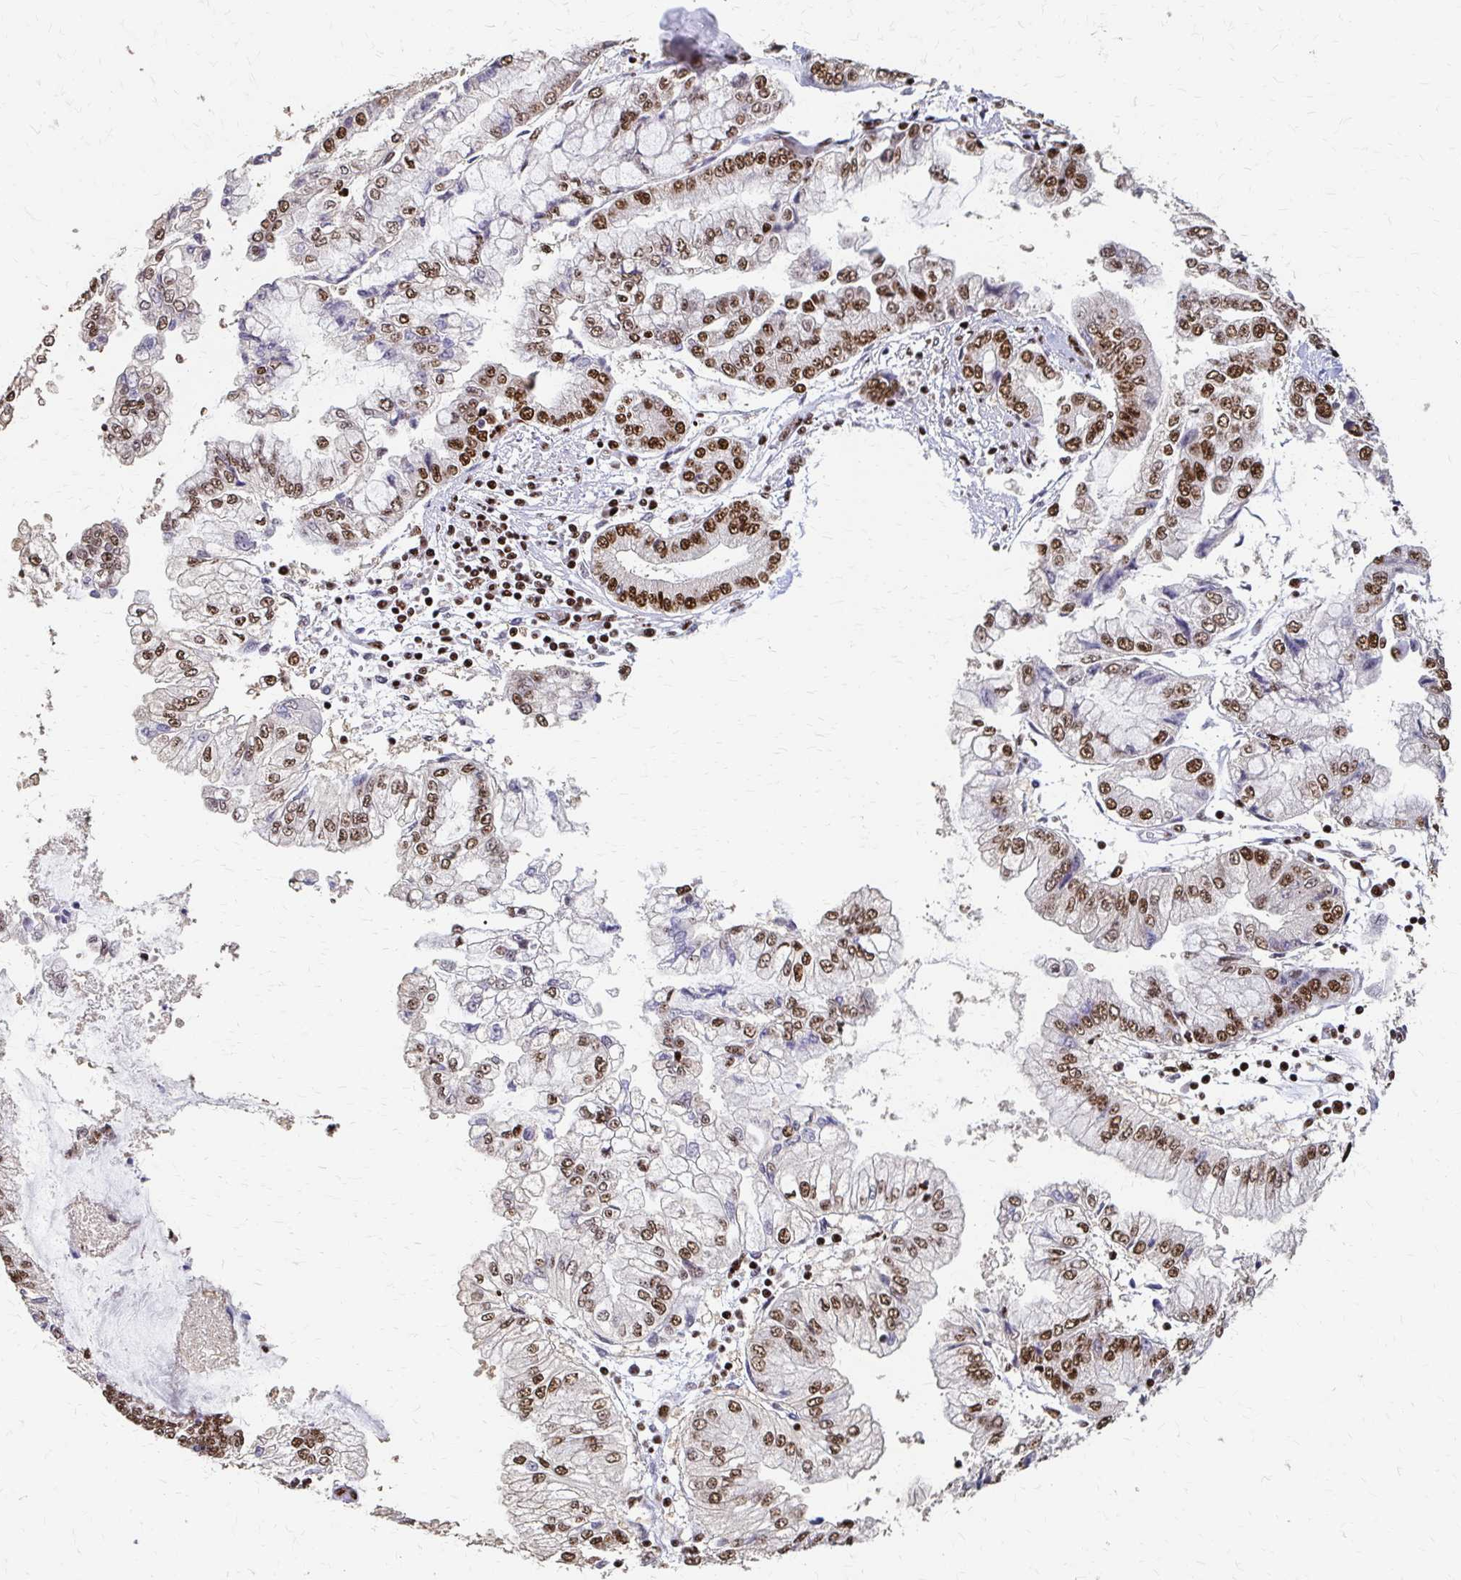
{"staining": {"intensity": "moderate", "quantity": ">75%", "location": "nuclear"}, "tissue": "stomach cancer", "cell_type": "Tumor cells", "image_type": "cancer", "snomed": [{"axis": "morphology", "description": "Adenocarcinoma, NOS"}, {"axis": "topography", "description": "Stomach, upper"}], "caption": "This is an image of immunohistochemistry (IHC) staining of stomach cancer (adenocarcinoma), which shows moderate positivity in the nuclear of tumor cells.", "gene": "CNKSR3", "patient": {"sex": "female", "age": 74}}